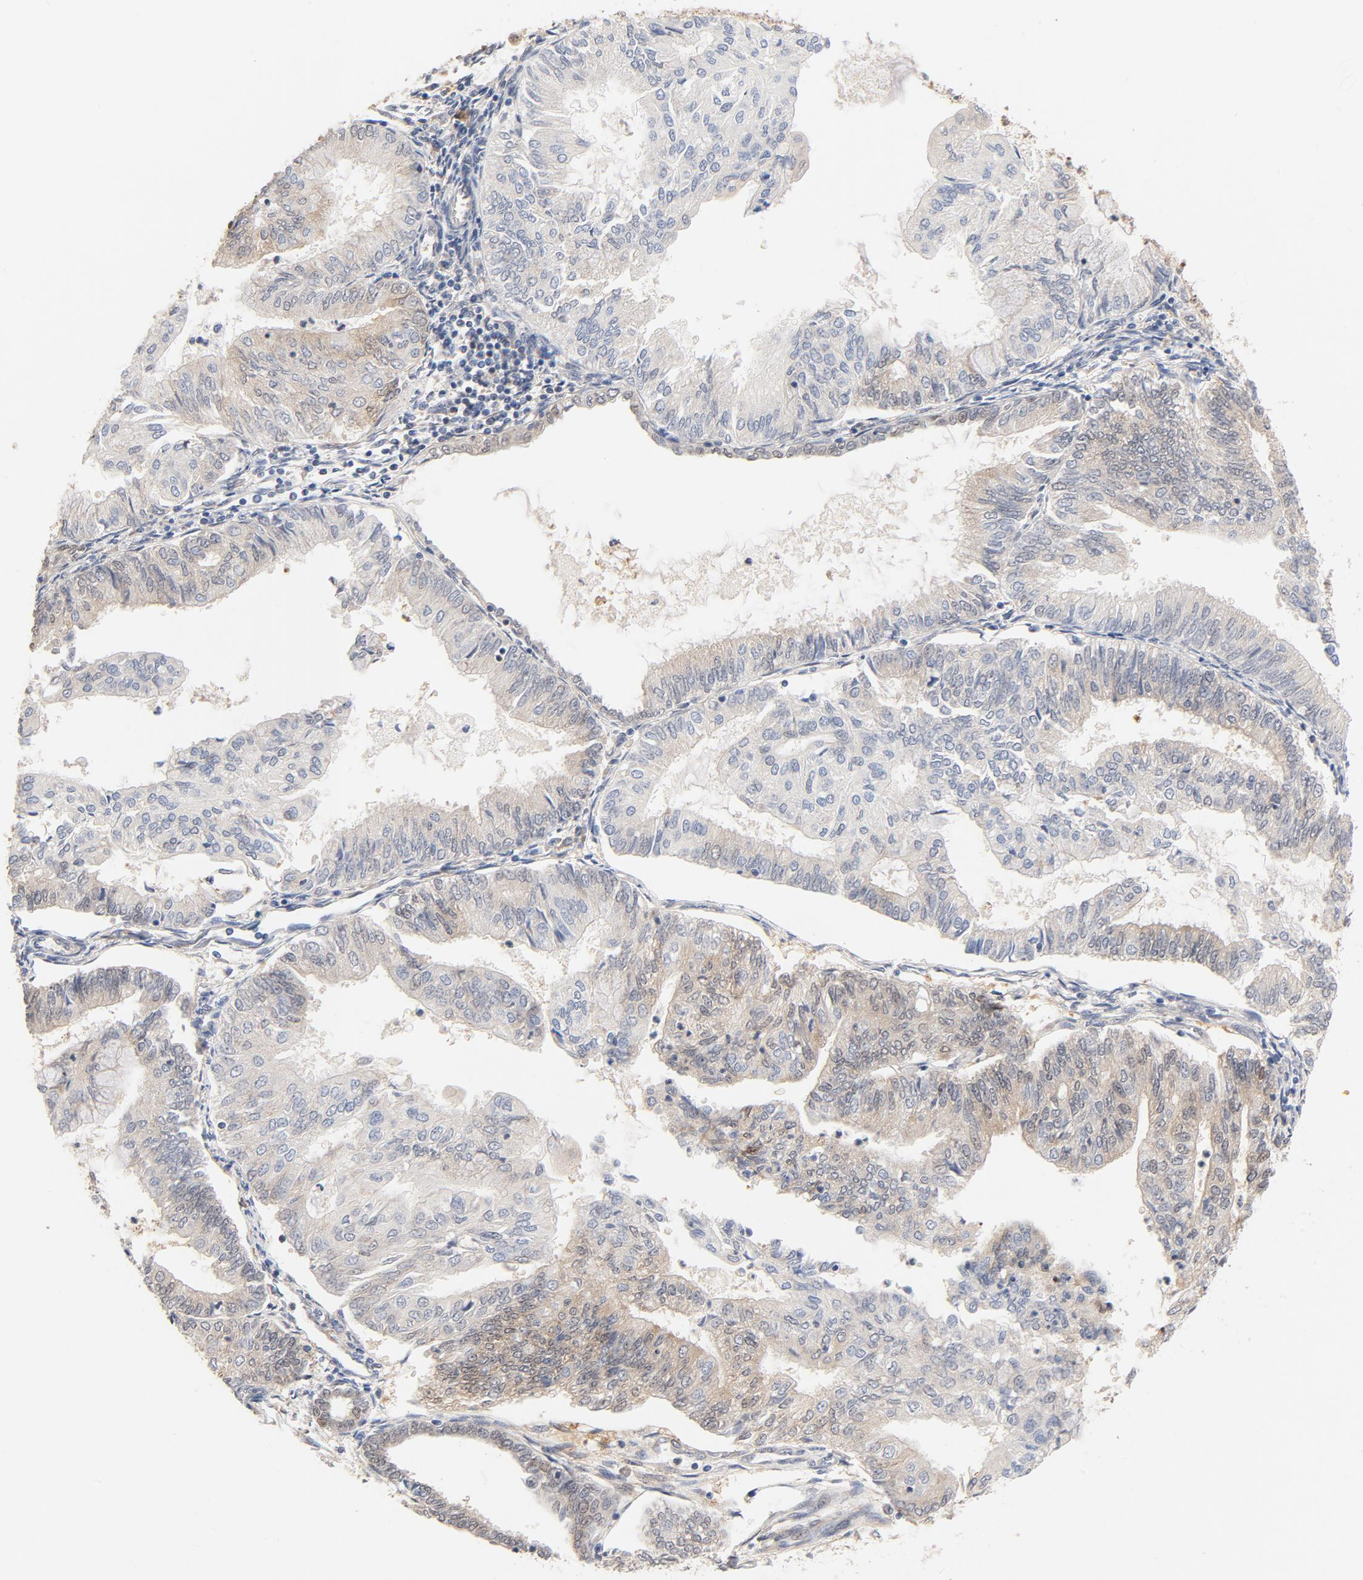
{"staining": {"intensity": "moderate", "quantity": ">75%", "location": "cytoplasmic/membranous"}, "tissue": "endometrial cancer", "cell_type": "Tumor cells", "image_type": "cancer", "snomed": [{"axis": "morphology", "description": "Adenocarcinoma, NOS"}, {"axis": "topography", "description": "Endometrium"}], "caption": "Tumor cells display medium levels of moderate cytoplasmic/membranous staining in approximately >75% of cells in endometrial adenocarcinoma.", "gene": "EIF4E", "patient": {"sex": "female", "age": 59}}